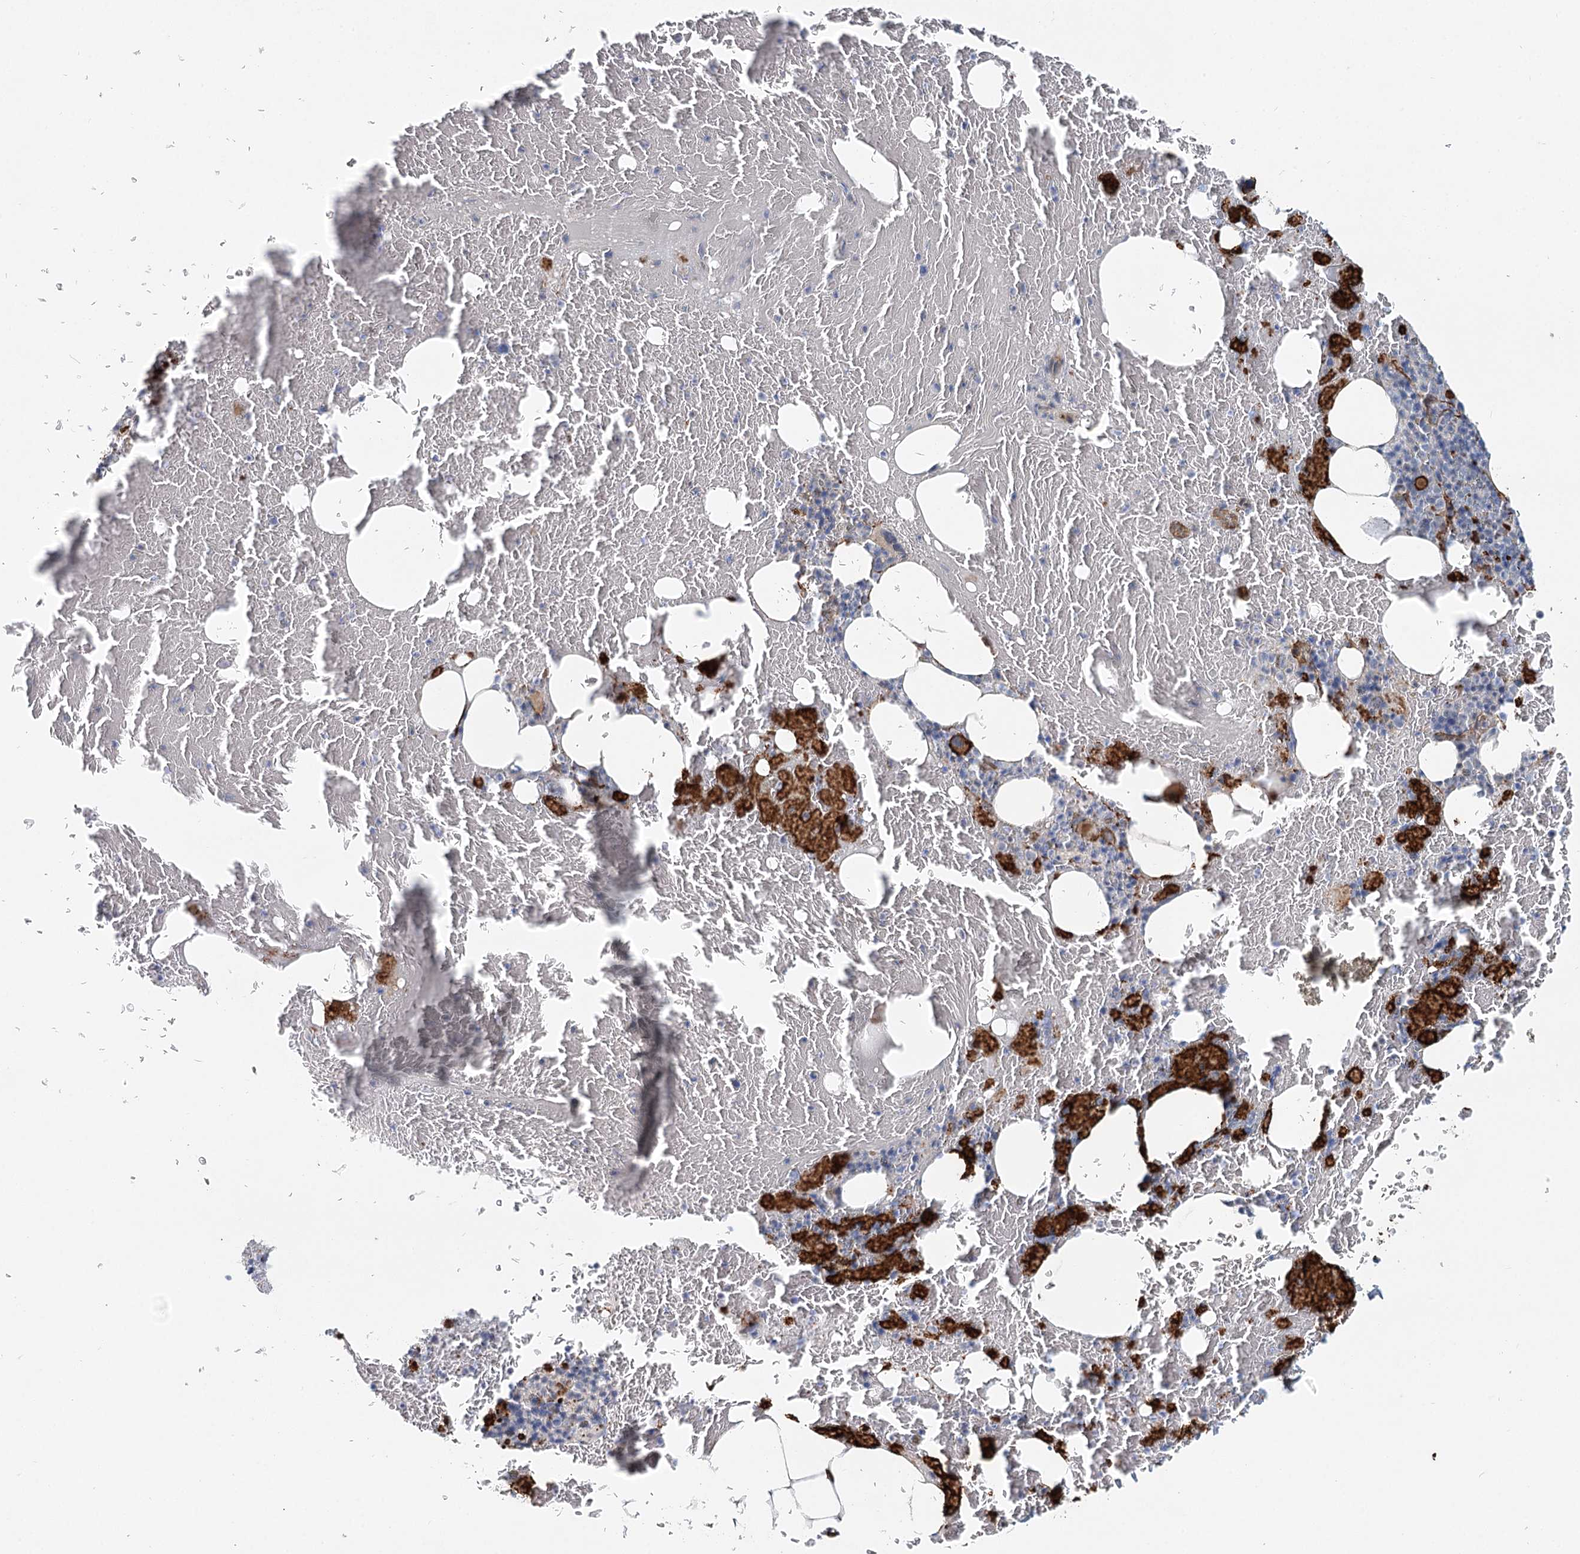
{"staining": {"intensity": "strong", "quantity": "<25%", "location": "cytoplasmic/membranous"}, "tissue": "bone marrow", "cell_type": "Hematopoietic cells", "image_type": "normal", "snomed": [{"axis": "morphology", "description": "Normal tissue, NOS"}, {"axis": "topography", "description": "Bone marrow"}], "caption": "Strong cytoplasmic/membranous expression is seen in about <25% of hematopoietic cells in benign bone marrow.", "gene": "ZFYVE28", "patient": {"sex": "male", "age": 79}}